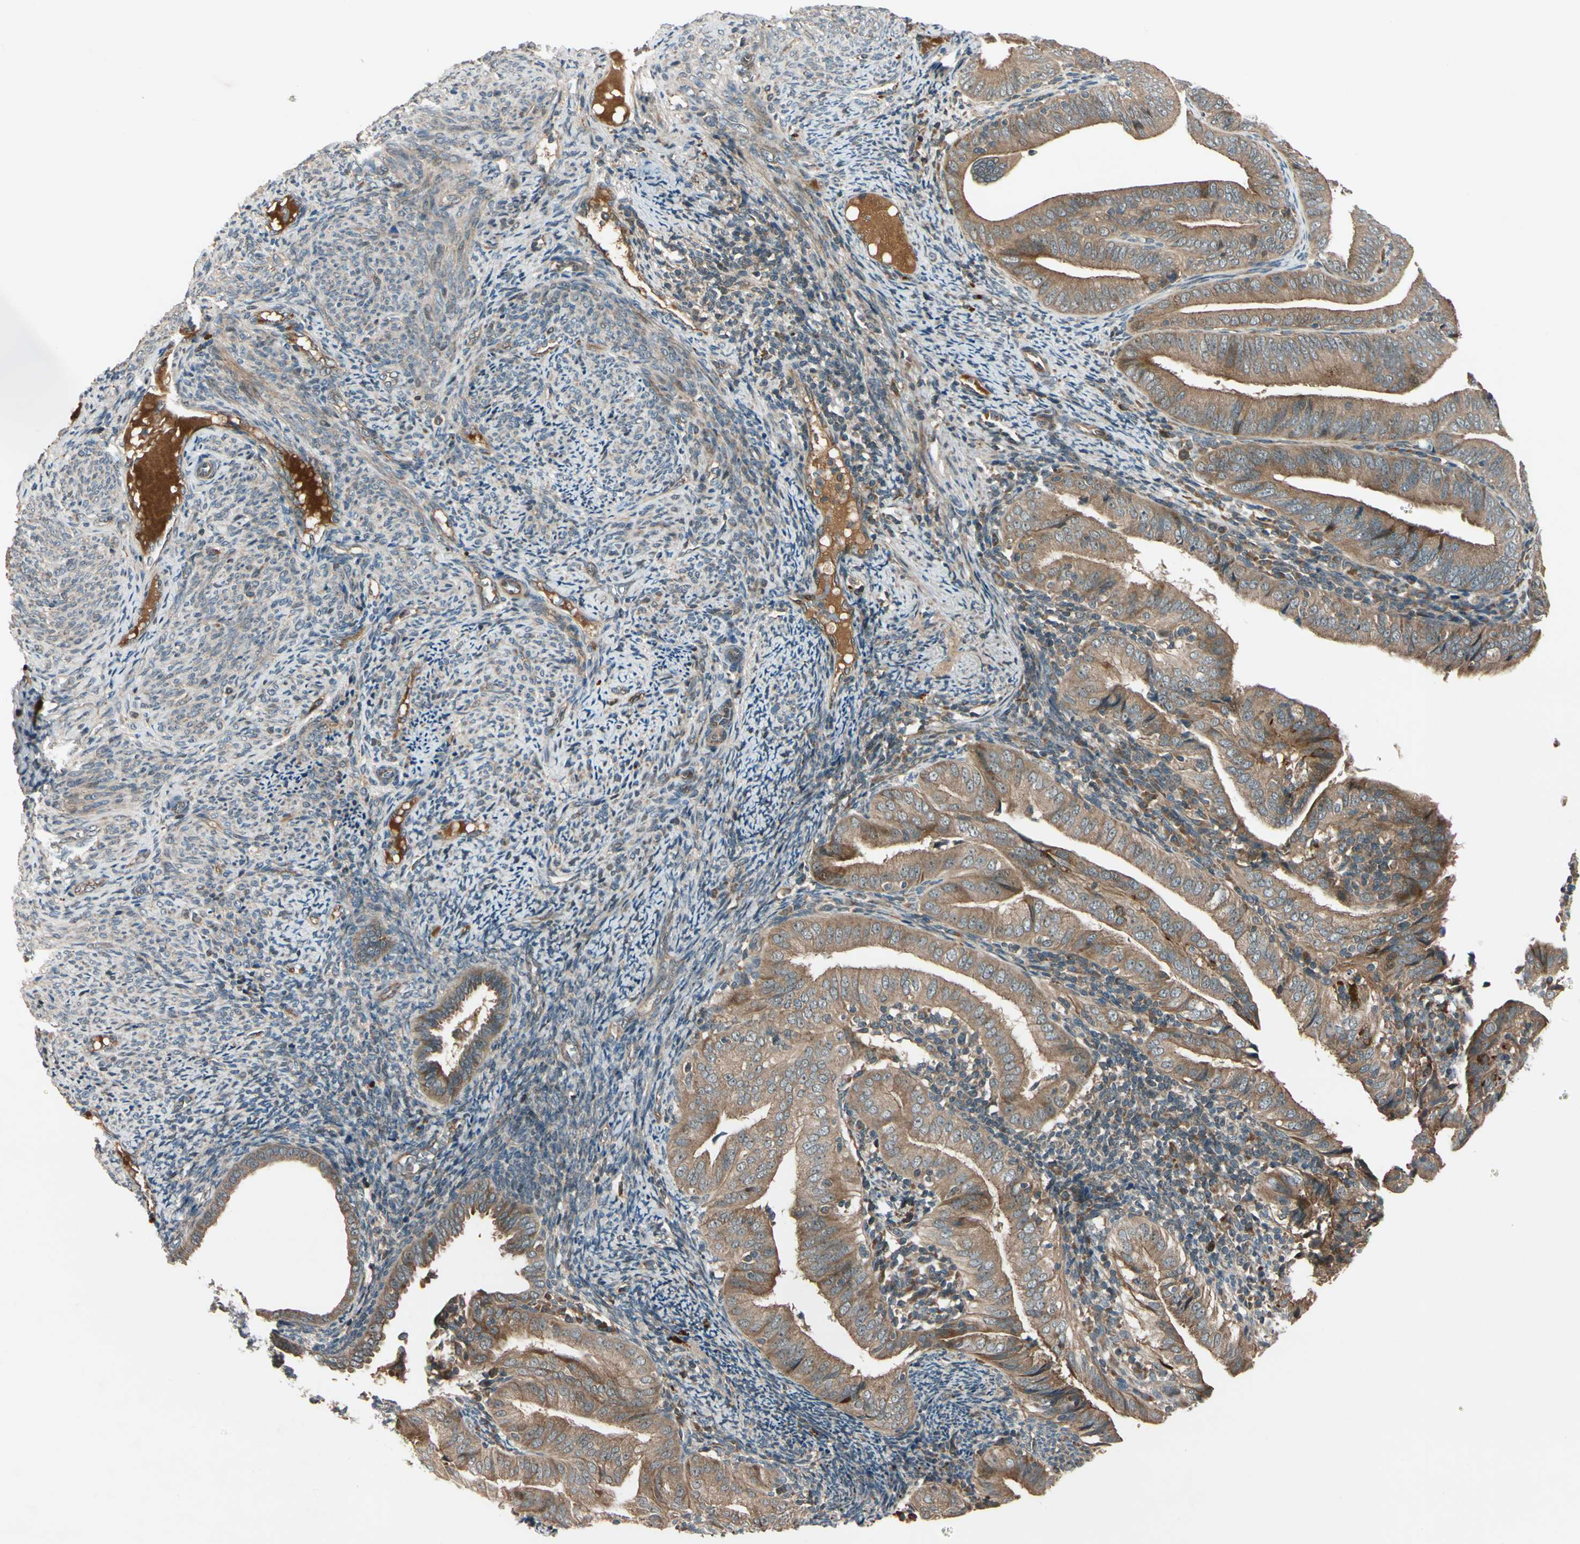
{"staining": {"intensity": "moderate", "quantity": ">75%", "location": "cytoplasmic/membranous"}, "tissue": "endometrial cancer", "cell_type": "Tumor cells", "image_type": "cancer", "snomed": [{"axis": "morphology", "description": "Adenocarcinoma, NOS"}, {"axis": "topography", "description": "Endometrium"}], "caption": "Brown immunohistochemical staining in human adenocarcinoma (endometrial) displays moderate cytoplasmic/membranous expression in about >75% of tumor cells. (Stains: DAB (3,3'-diaminobenzidine) in brown, nuclei in blue, Microscopy: brightfield microscopy at high magnification).", "gene": "ACVR1C", "patient": {"sex": "female", "age": 58}}